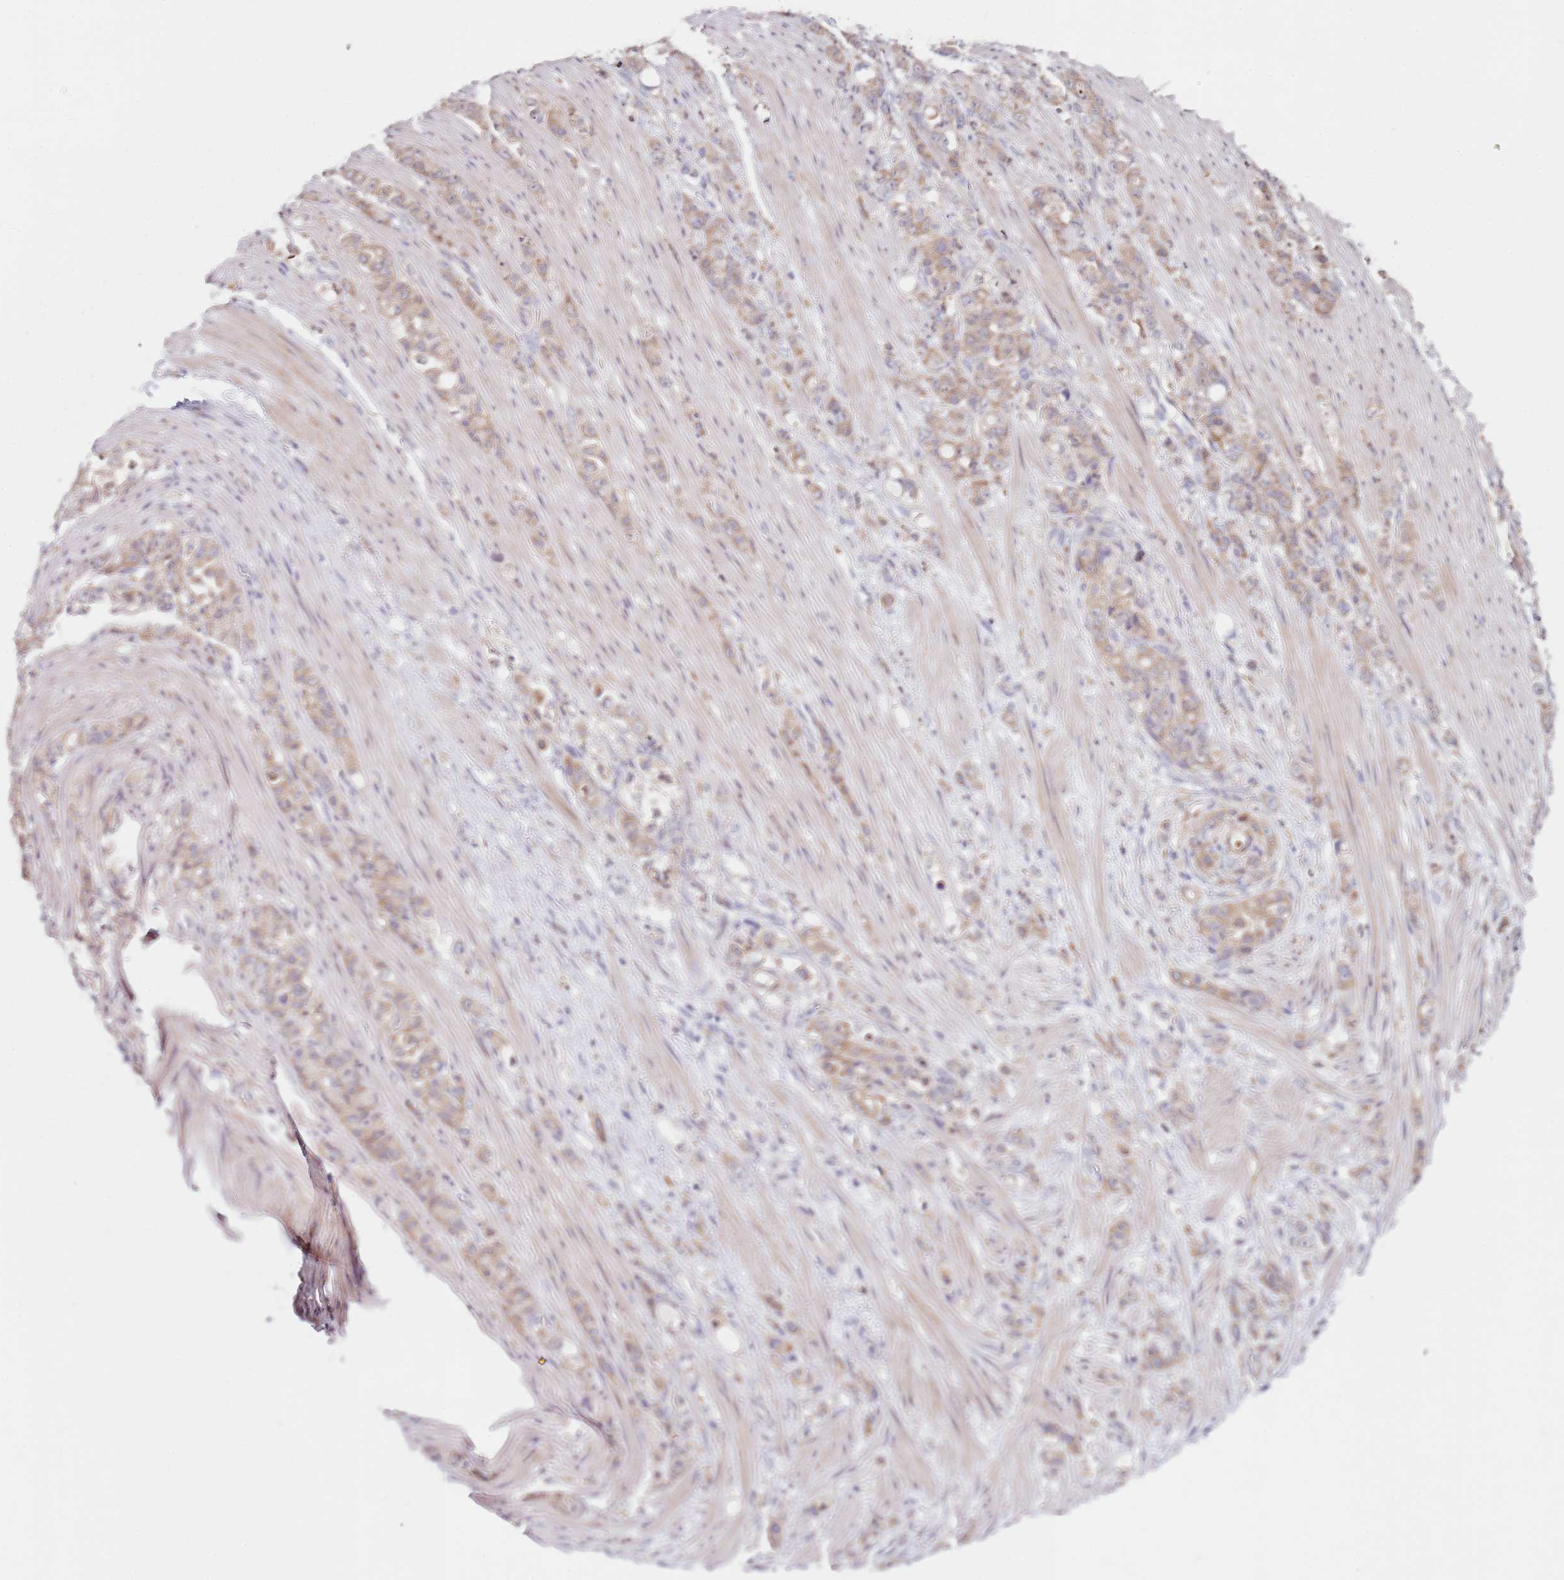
{"staining": {"intensity": "moderate", "quantity": ">75%", "location": "cytoplasmic/membranous"}, "tissue": "stomach cancer", "cell_type": "Tumor cells", "image_type": "cancer", "snomed": [{"axis": "morphology", "description": "Normal tissue, NOS"}, {"axis": "morphology", "description": "Adenocarcinoma, NOS"}, {"axis": "topography", "description": "Stomach"}], "caption": "Brown immunohistochemical staining in stomach adenocarcinoma exhibits moderate cytoplasmic/membranous staining in approximately >75% of tumor cells.", "gene": "CNOT9", "patient": {"sex": "female", "age": 79}}